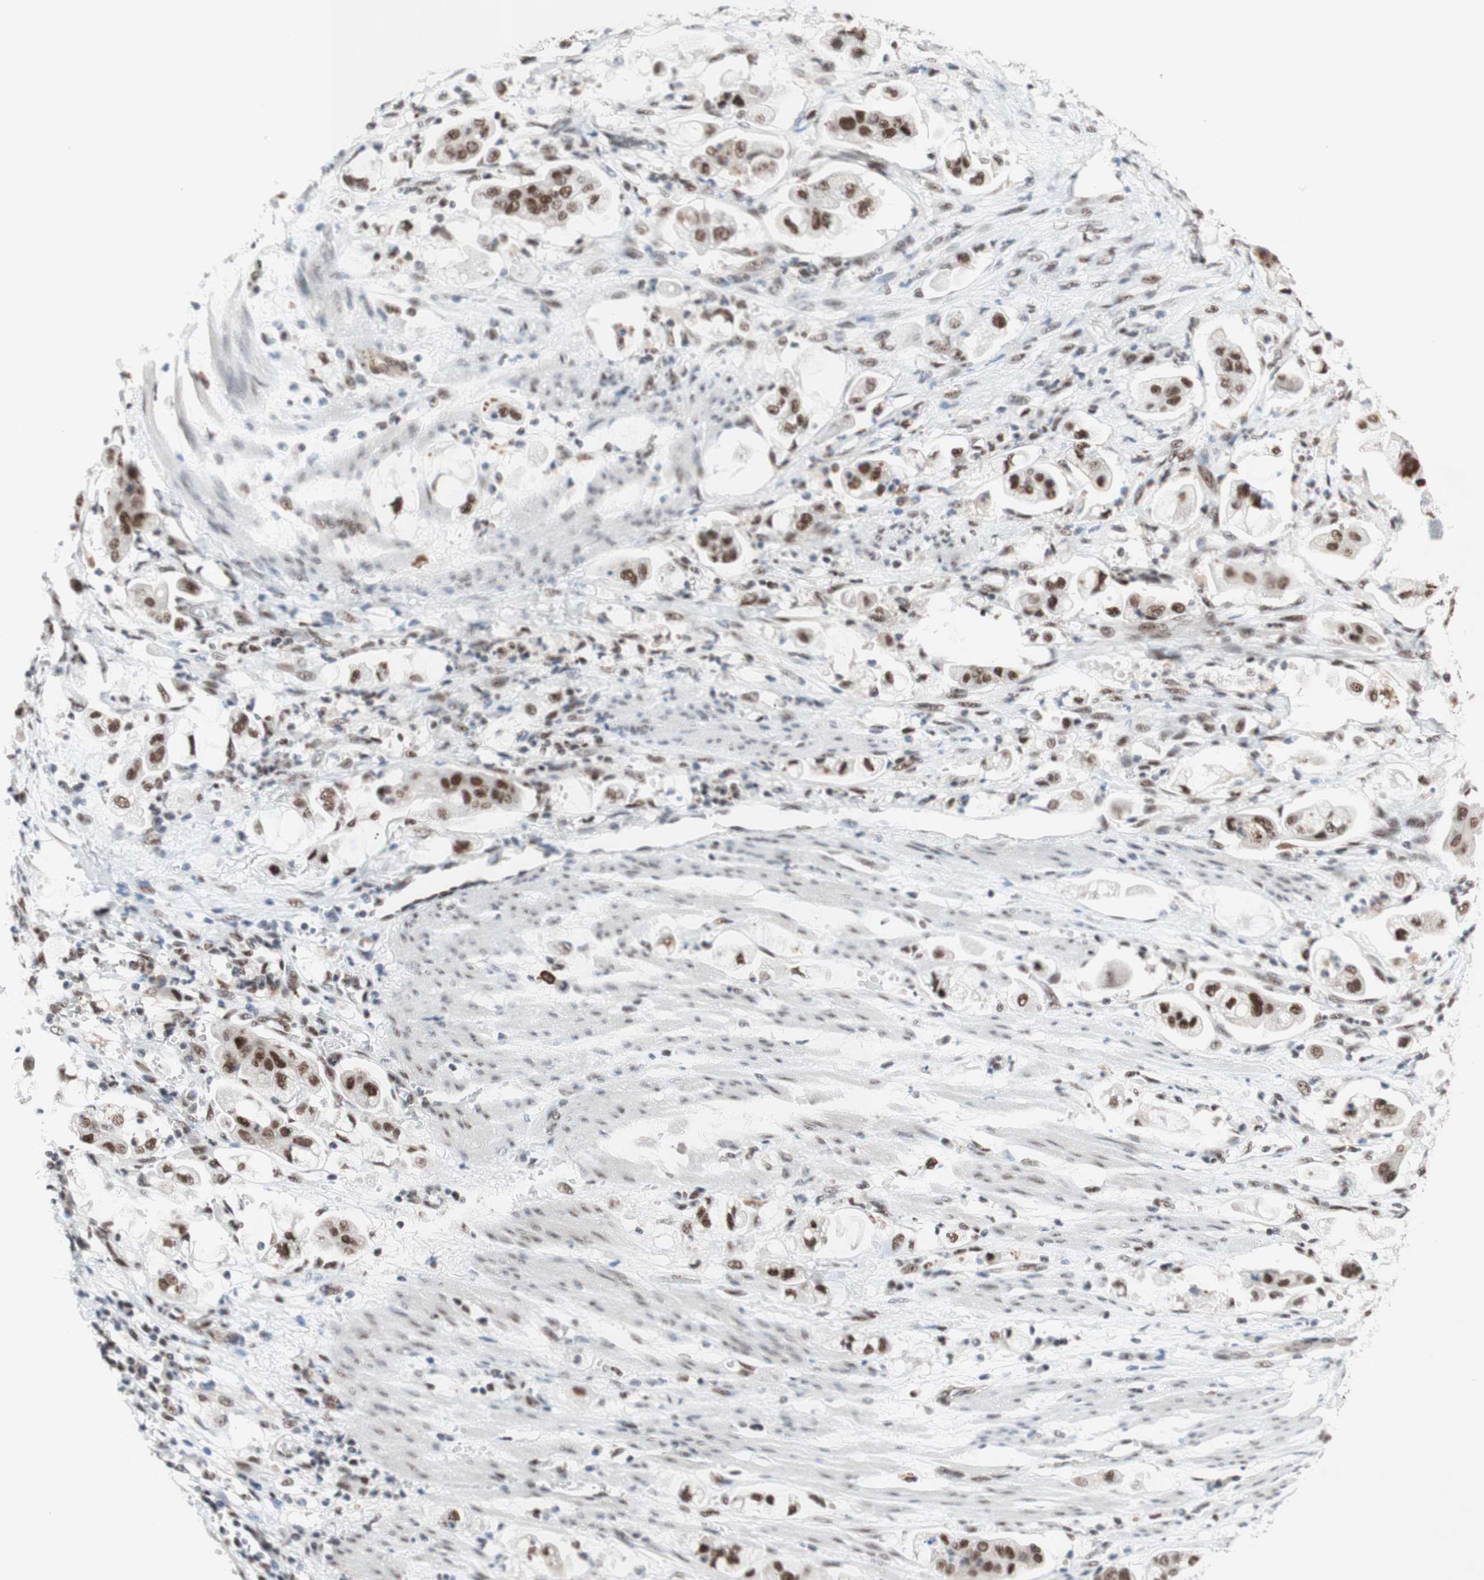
{"staining": {"intensity": "moderate", "quantity": ">75%", "location": "nuclear"}, "tissue": "stomach cancer", "cell_type": "Tumor cells", "image_type": "cancer", "snomed": [{"axis": "morphology", "description": "Adenocarcinoma, NOS"}, {"axis": "topography", "description": "Stomach"}], "caption": "Protein expression by immunohistochemistry displays moderate nuclear staining in approximately >75% of tumor cells in adenocarcinoma (stomach). Ihc stains the protein in brown and the nuclei are stained blue.", "gene": "PRPF19", "patient": {"sex": "male", "age": 62}}